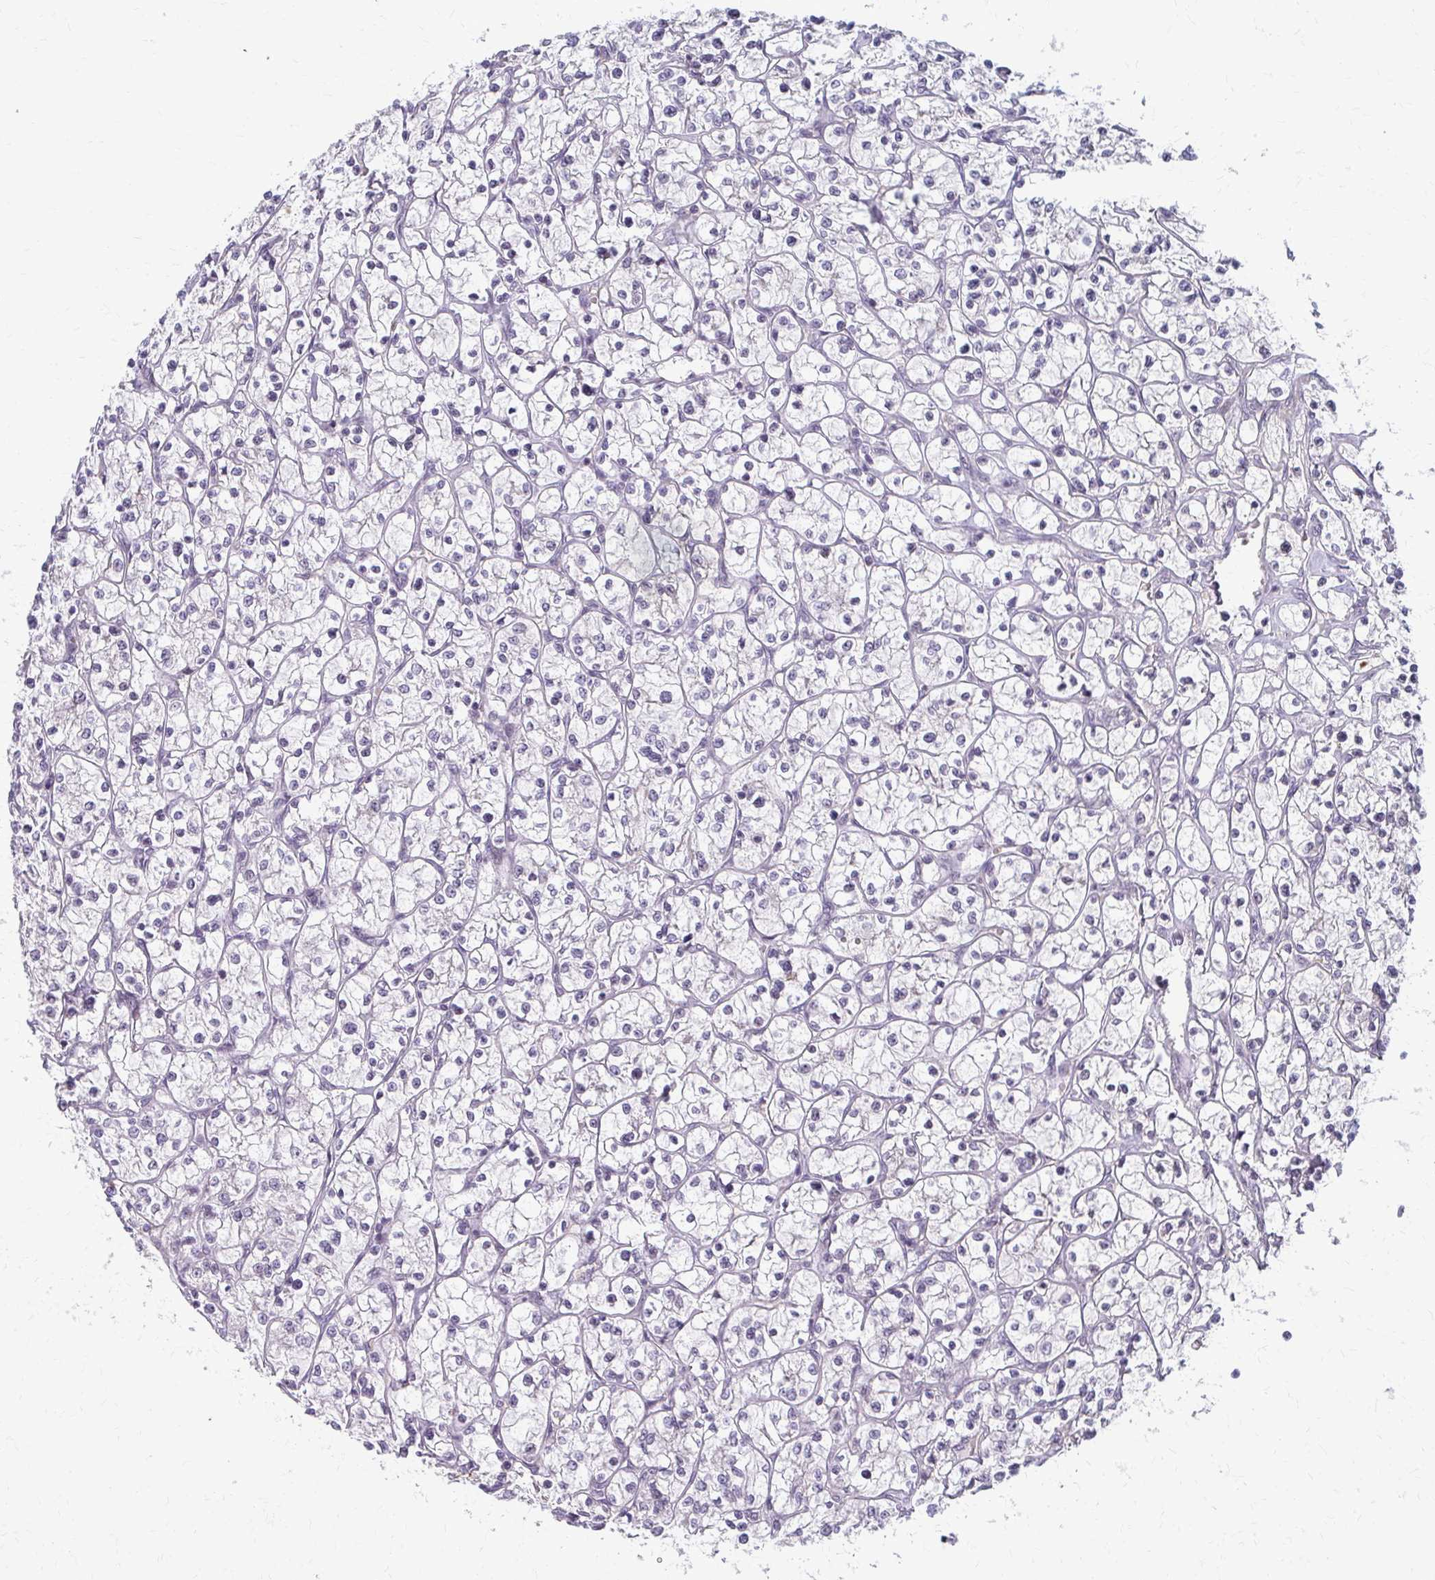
{"staining": {"intensity": "negative", "quantity": "none", "location": "none"}, "tissue": "renal cancer", "cell_type": "Tumor cells", "image_type": "cancer", "snomed": [{"axis": "morphology", "description": "Adenocarcinoma, NOS"}, {"axis": "topography", "description": "Kidney"}], "caption": "Immunohistochemical staining of renal cancer (adenocarcinoma) demonstrates no significant staining in tumor cells.", "gene": "NUDT16", "patient": {"sex": "female", "age": 64}}